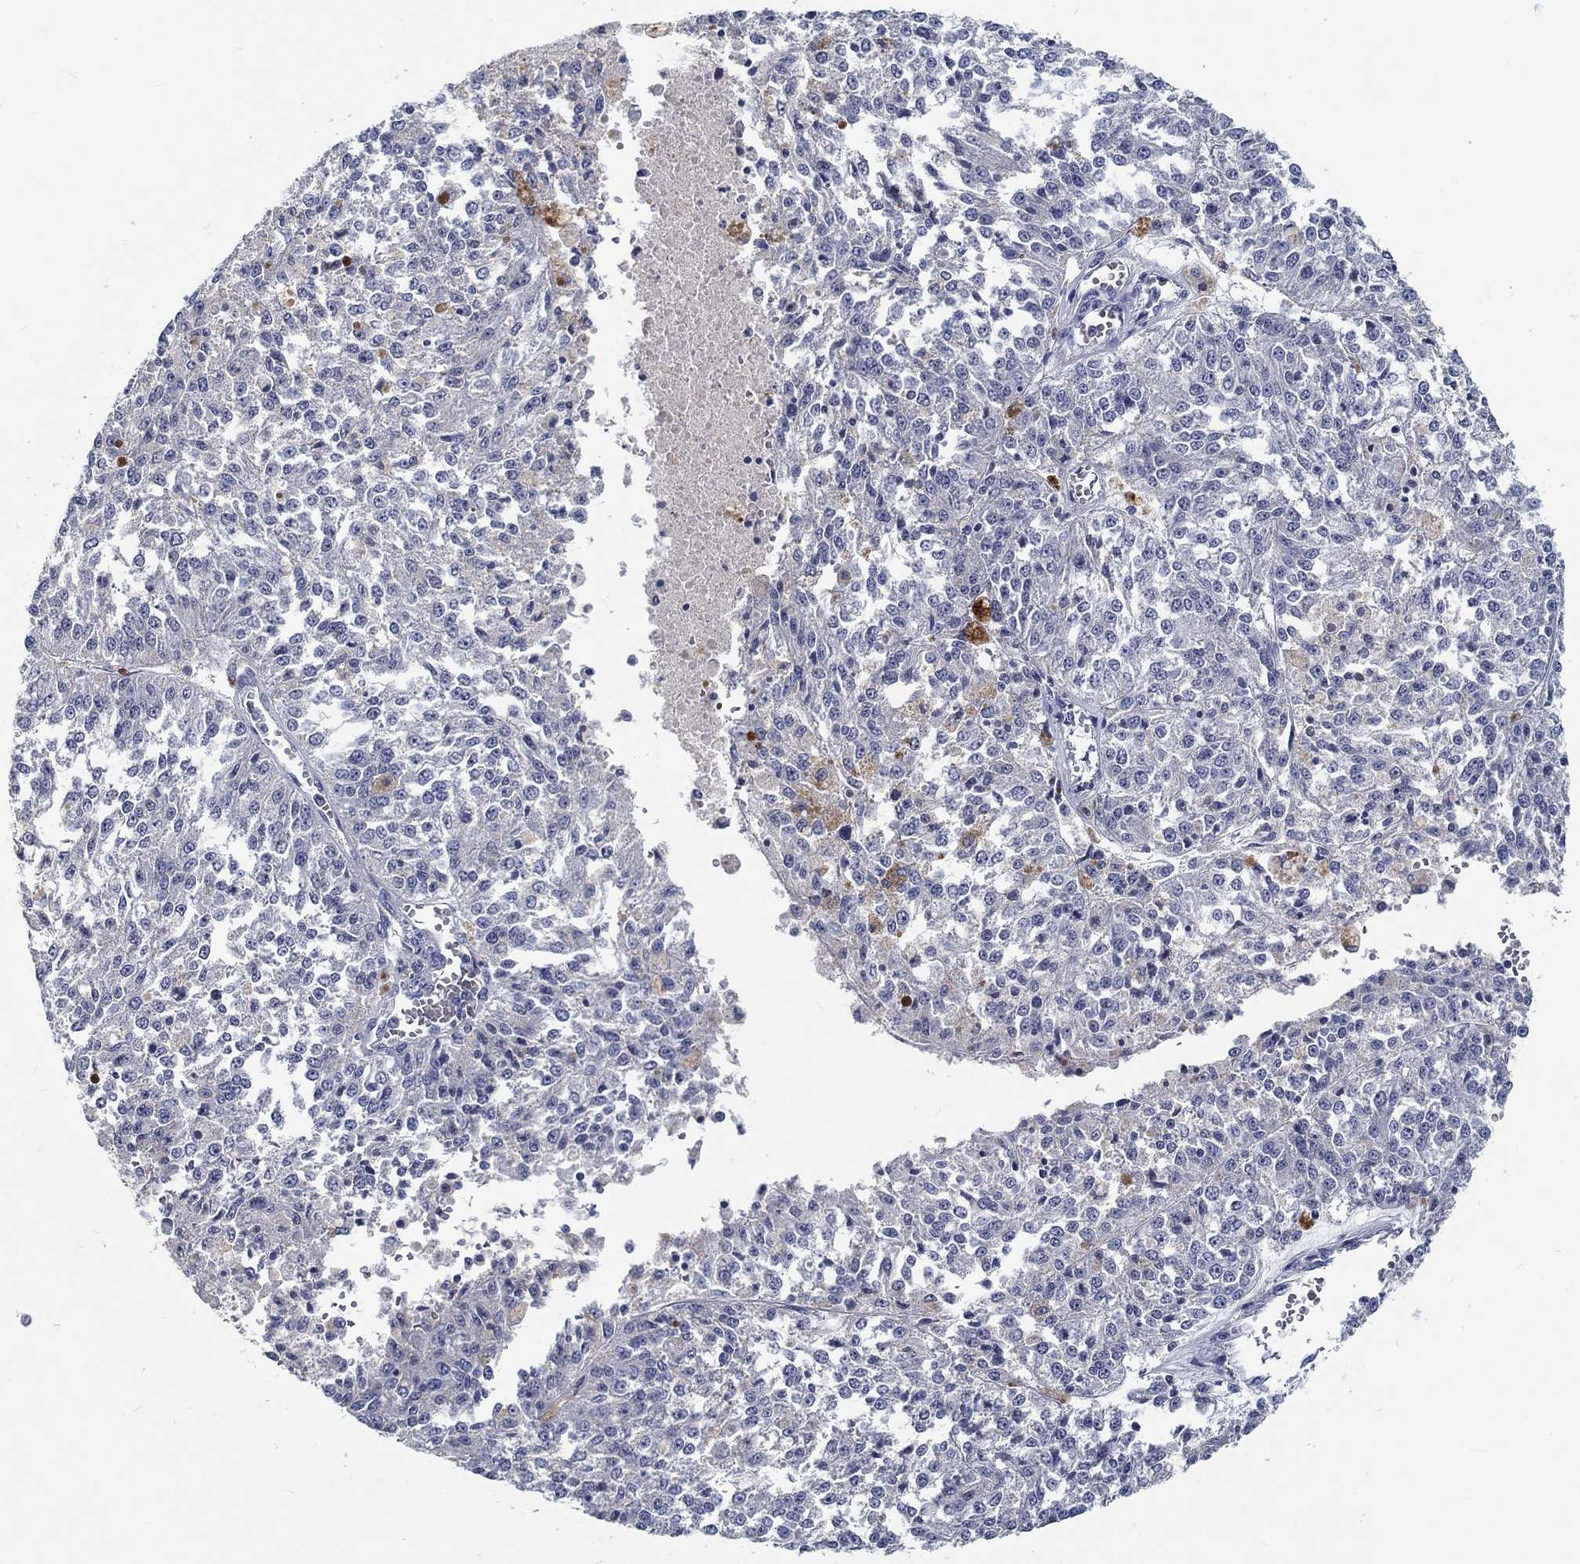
{"staining": {"intensity": "negative", "quantity": "none", "location": "none"}, "tissue": "melanoma", "cell_type": "Tumor cells", "image_type": "cancer", "snomed": [{"axis": "morphology", "description": "Malignant melanoma, Metastatic site"}, {"axis": "topography", "description": "Lymph node"}], "caption": "DAB immunohistochemical staining of human malignant melanoma (metastatic site) displays no significant expression in tumor cells.", "gene": "MYBPC1", "patient": {"sex": "female", "age": 64}}